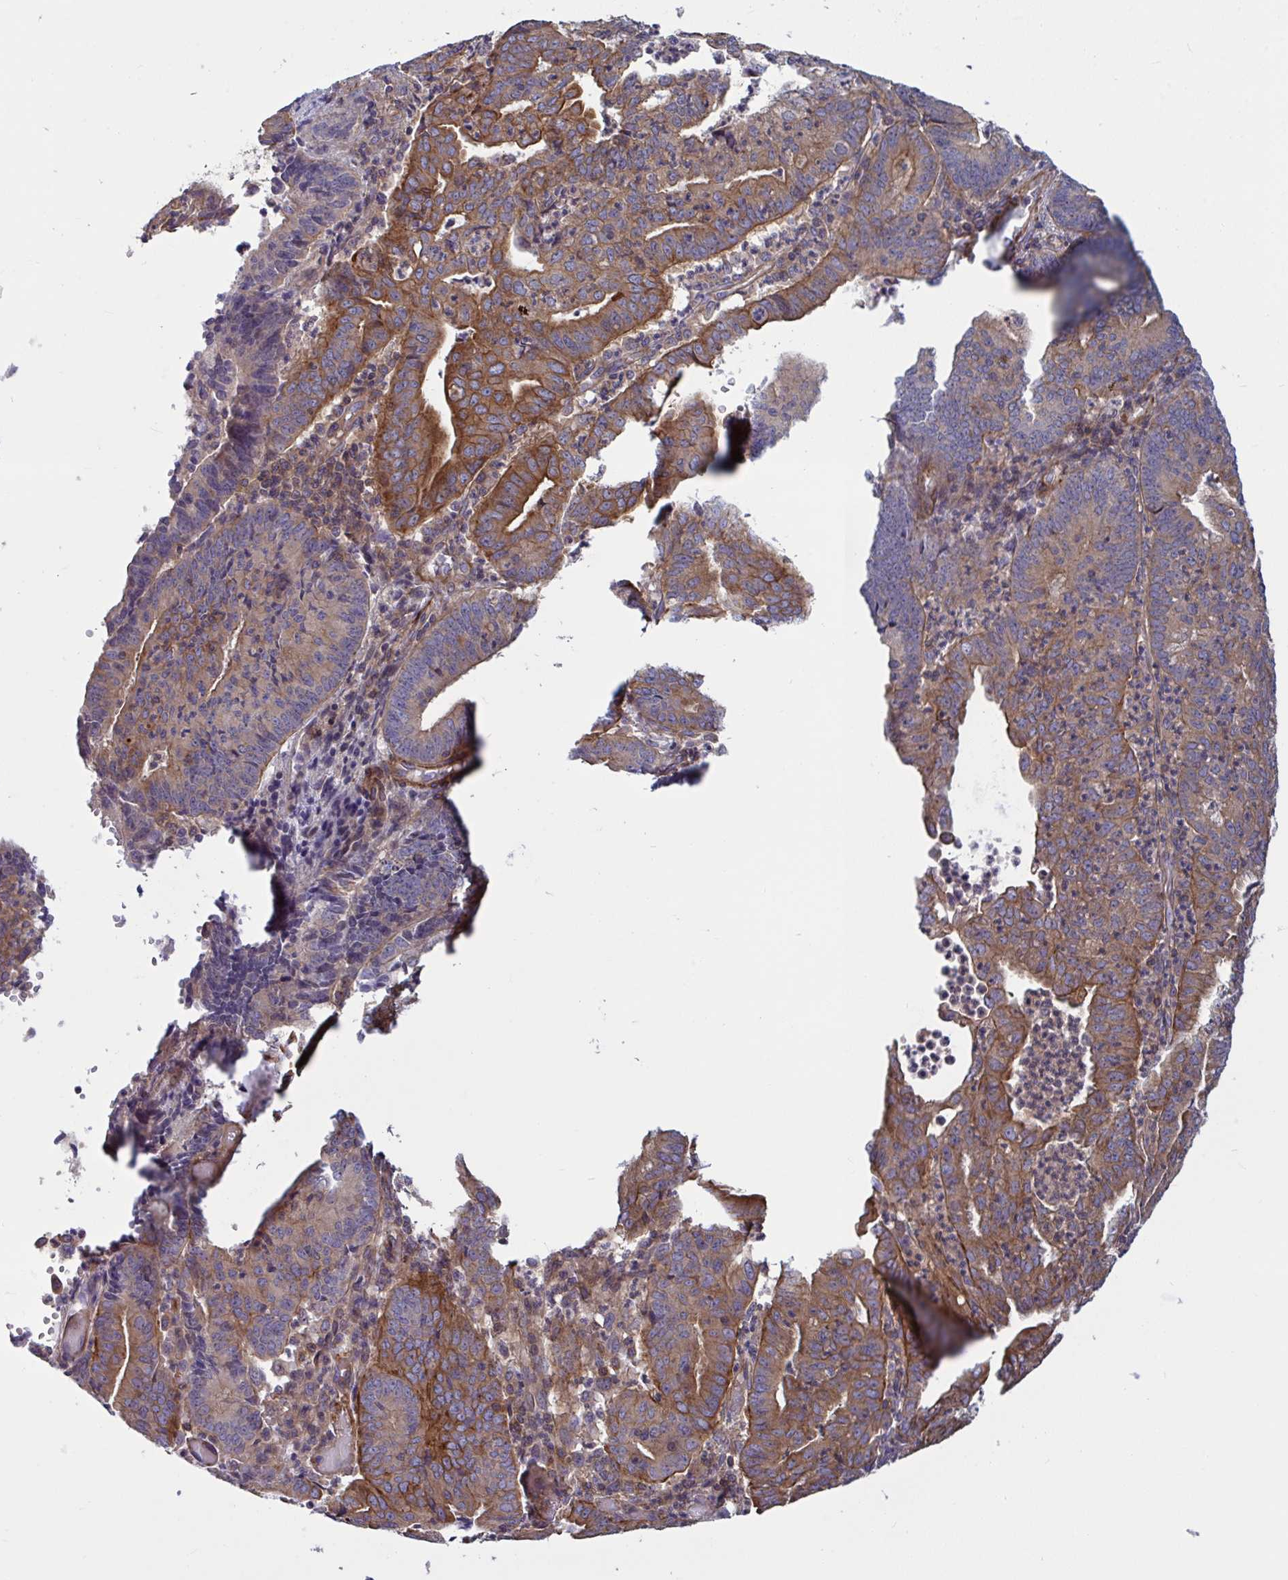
{"staining": {"intensity": "moderate", "quantity": ">75%", "location": "cytoplasmic/membranous"}, "tissue": "endometrial cancer", "cell_type": "Tumor cells", "image_type": "cancer", "snomed": [{"axis": "morphology", "description": "Adenocarcinoma, NOS"}, {"axis": "topography", "description": "Endometrium"}], "caption": "Immunohistochemistry histopathology image of neoplastic tissue: human endometrial cancer (adenocarcinoma) stained using IHC demonstrates medium levels of moderate protein expression localized specifically in the cytoplasmic/membranous of tumor cells, appearing as a cytoplasmic/membranous brown color.", "gene": "TANK", "patient": {"sex": "female", "age": 60}}